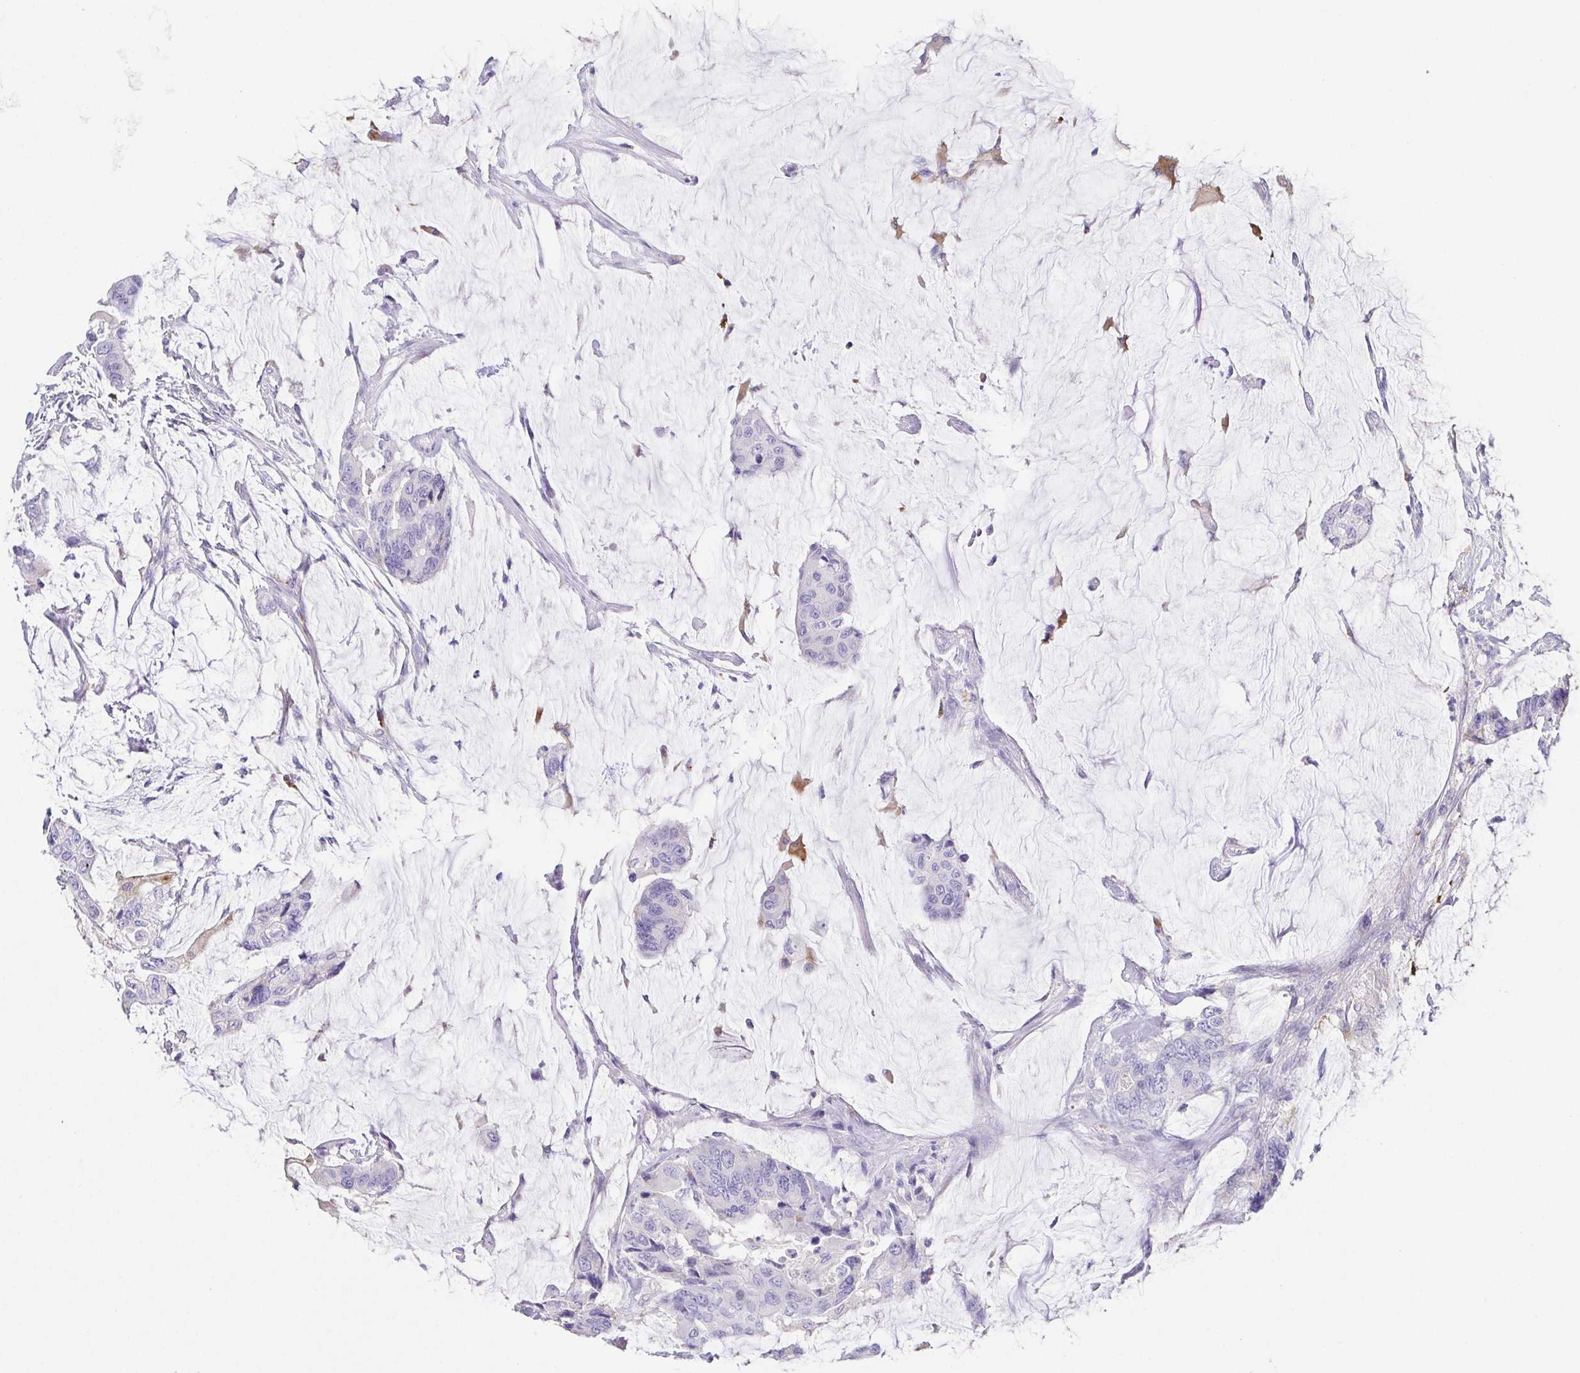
{"staining": {"intensity": "negative", "quantity": "none", "location": "none"}, "tissue": "colorectal cancer", "cell_type": "Tumor cells", "image_type": "cancer", "snomed": [{"axis": "morphology", "description": "Adenocarcinoma, NOS"}, {"axis": "topography", "description": "Rectum"}], "caption": "Photomicrograph shows no protein expression in tumor cells of adenocarcinoma (colorectal) tissue. (Immunohistochemistry, brightfield microscopy, high magnification).", "gene": "ARPP21", "patient": {"sex": "female", "age": 59}}